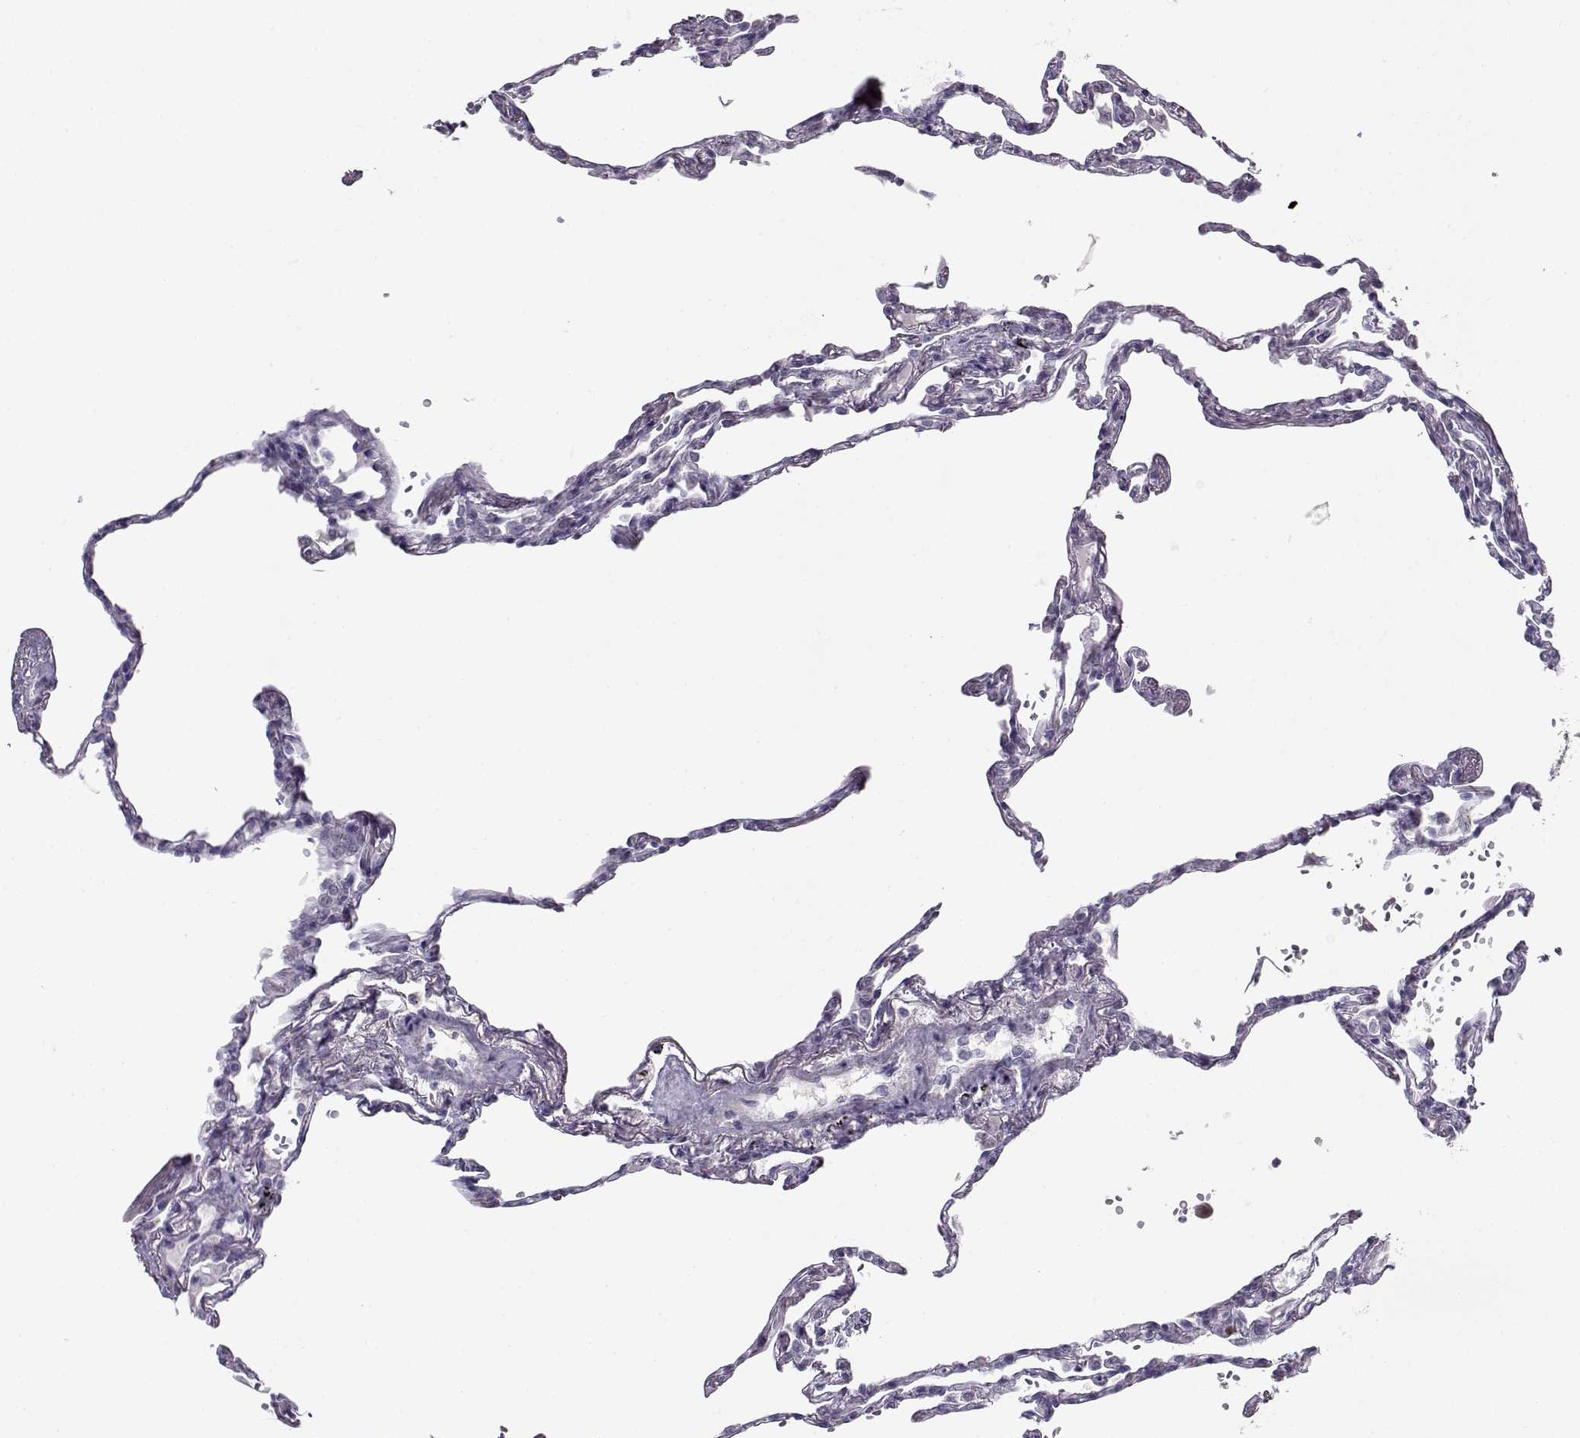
{"staining": {"intensity": "negative", "quantity": "none", "location": "none"}, "tissue": "lung", "cell_type": "Alveolar cells", "image_type": "normal", "snomed": [{"axis": "morphology", "description": "Normal tissue, NOS"}, {"axis": "topography", "description": "Lung"}], "caption": "DAB immunohistochemical staining of normal human lung exhibits no significant positivity in alveolar cells.", "gene": "NPW", "patient": {"sex": "male", "age": 78}}